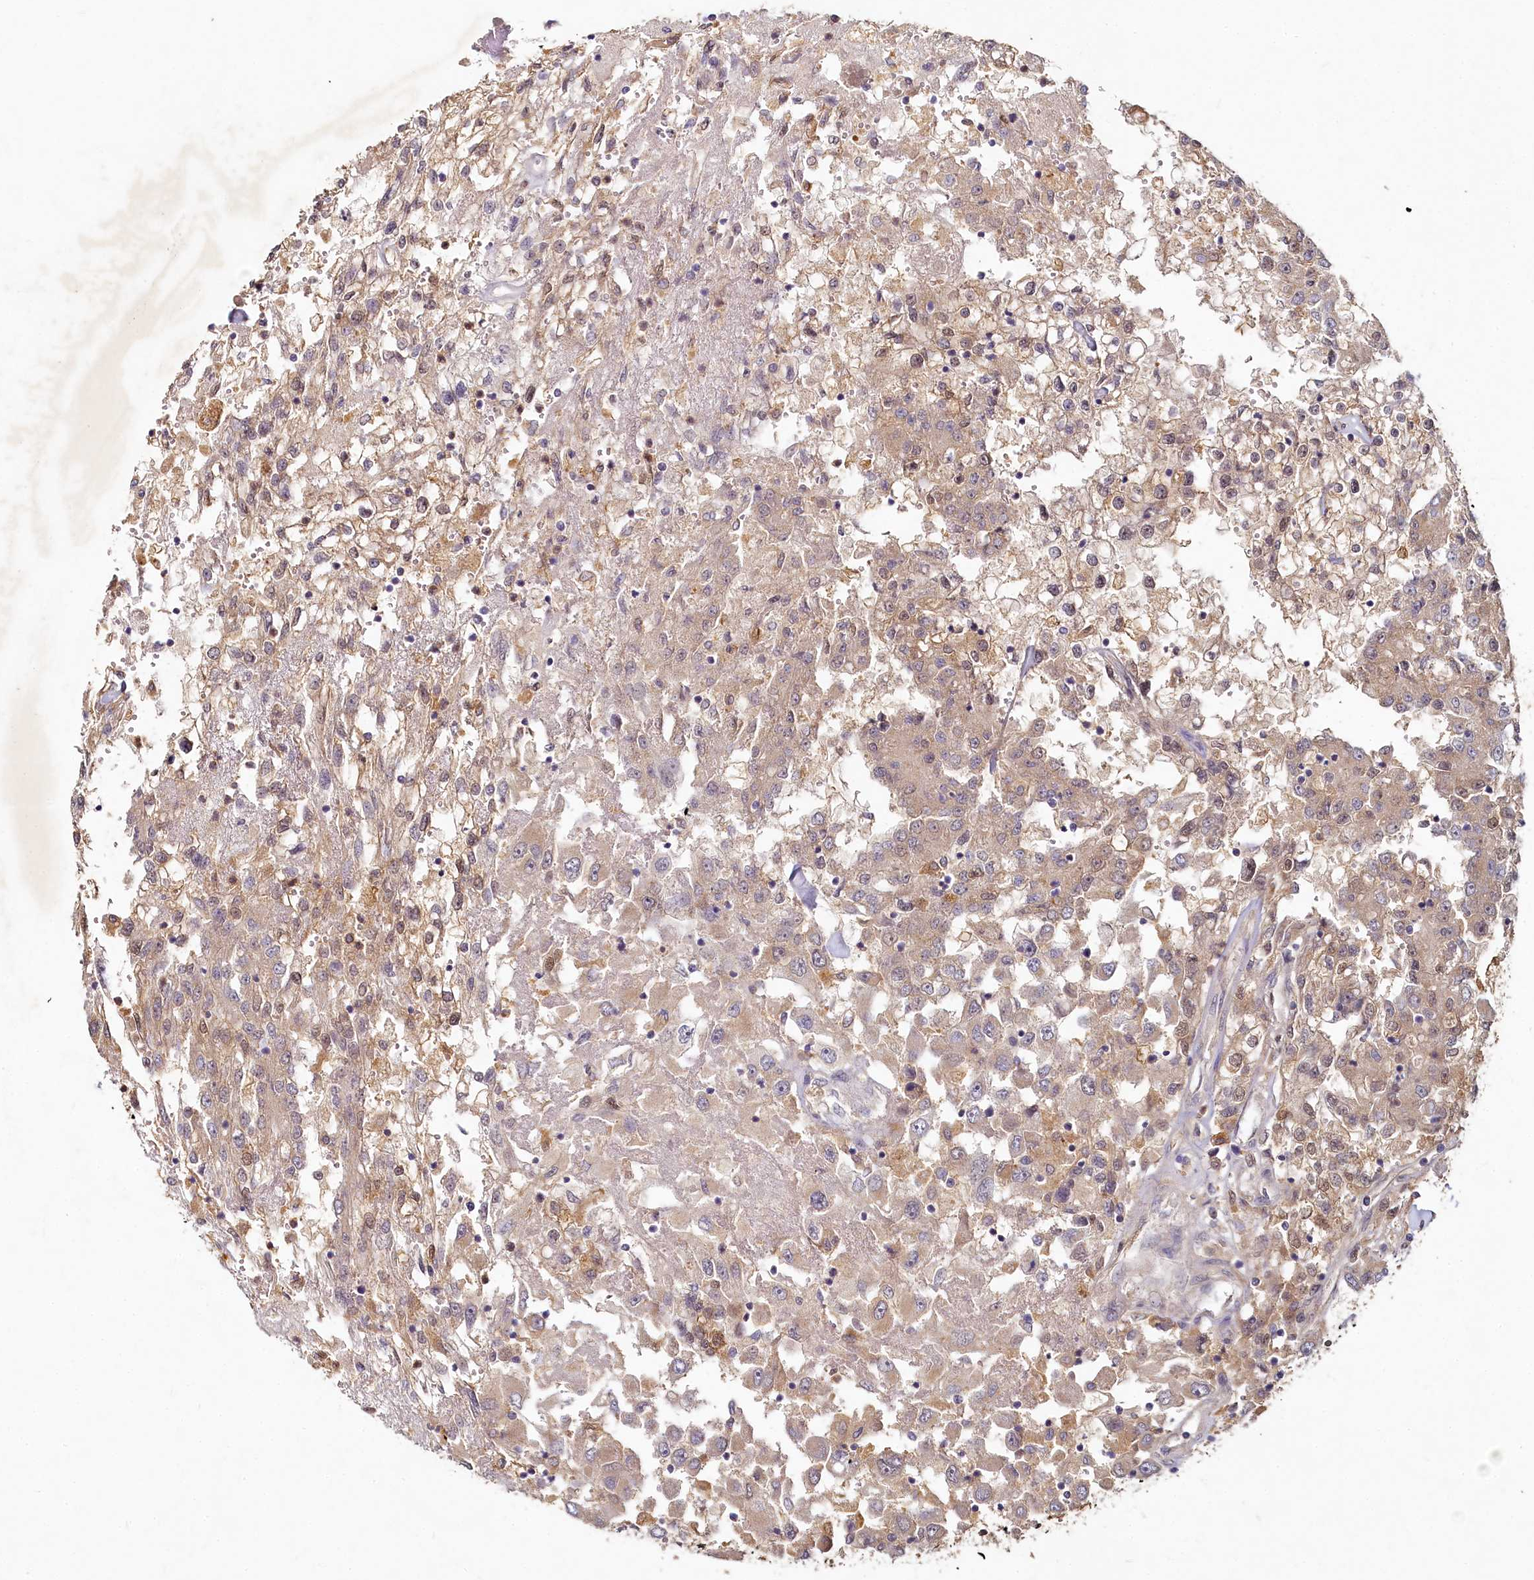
{"staining": {"intensity": "weak", "quantity": ">75%", "location": "cytoplasmic/membranous"}, "tissue": "renal cancer", "cell_type": "Tumor cells", "image_type": "cancer", "snomed": [{"axis": "morphology", "description": "Adenocarcinoma, NOS"}, {"axis": "topography", "description": "Kidney"}], "caption": "An immunohistochemistry (IHC) histopathology image of tumor tissue is shown. Protein staining in brown highlights weak cytoplasmic/membranous positivity in adenocarcinoma (renal) within tumor cells.", "gene": "HERC3", "patient": {"sex": "female", "age": 52}}